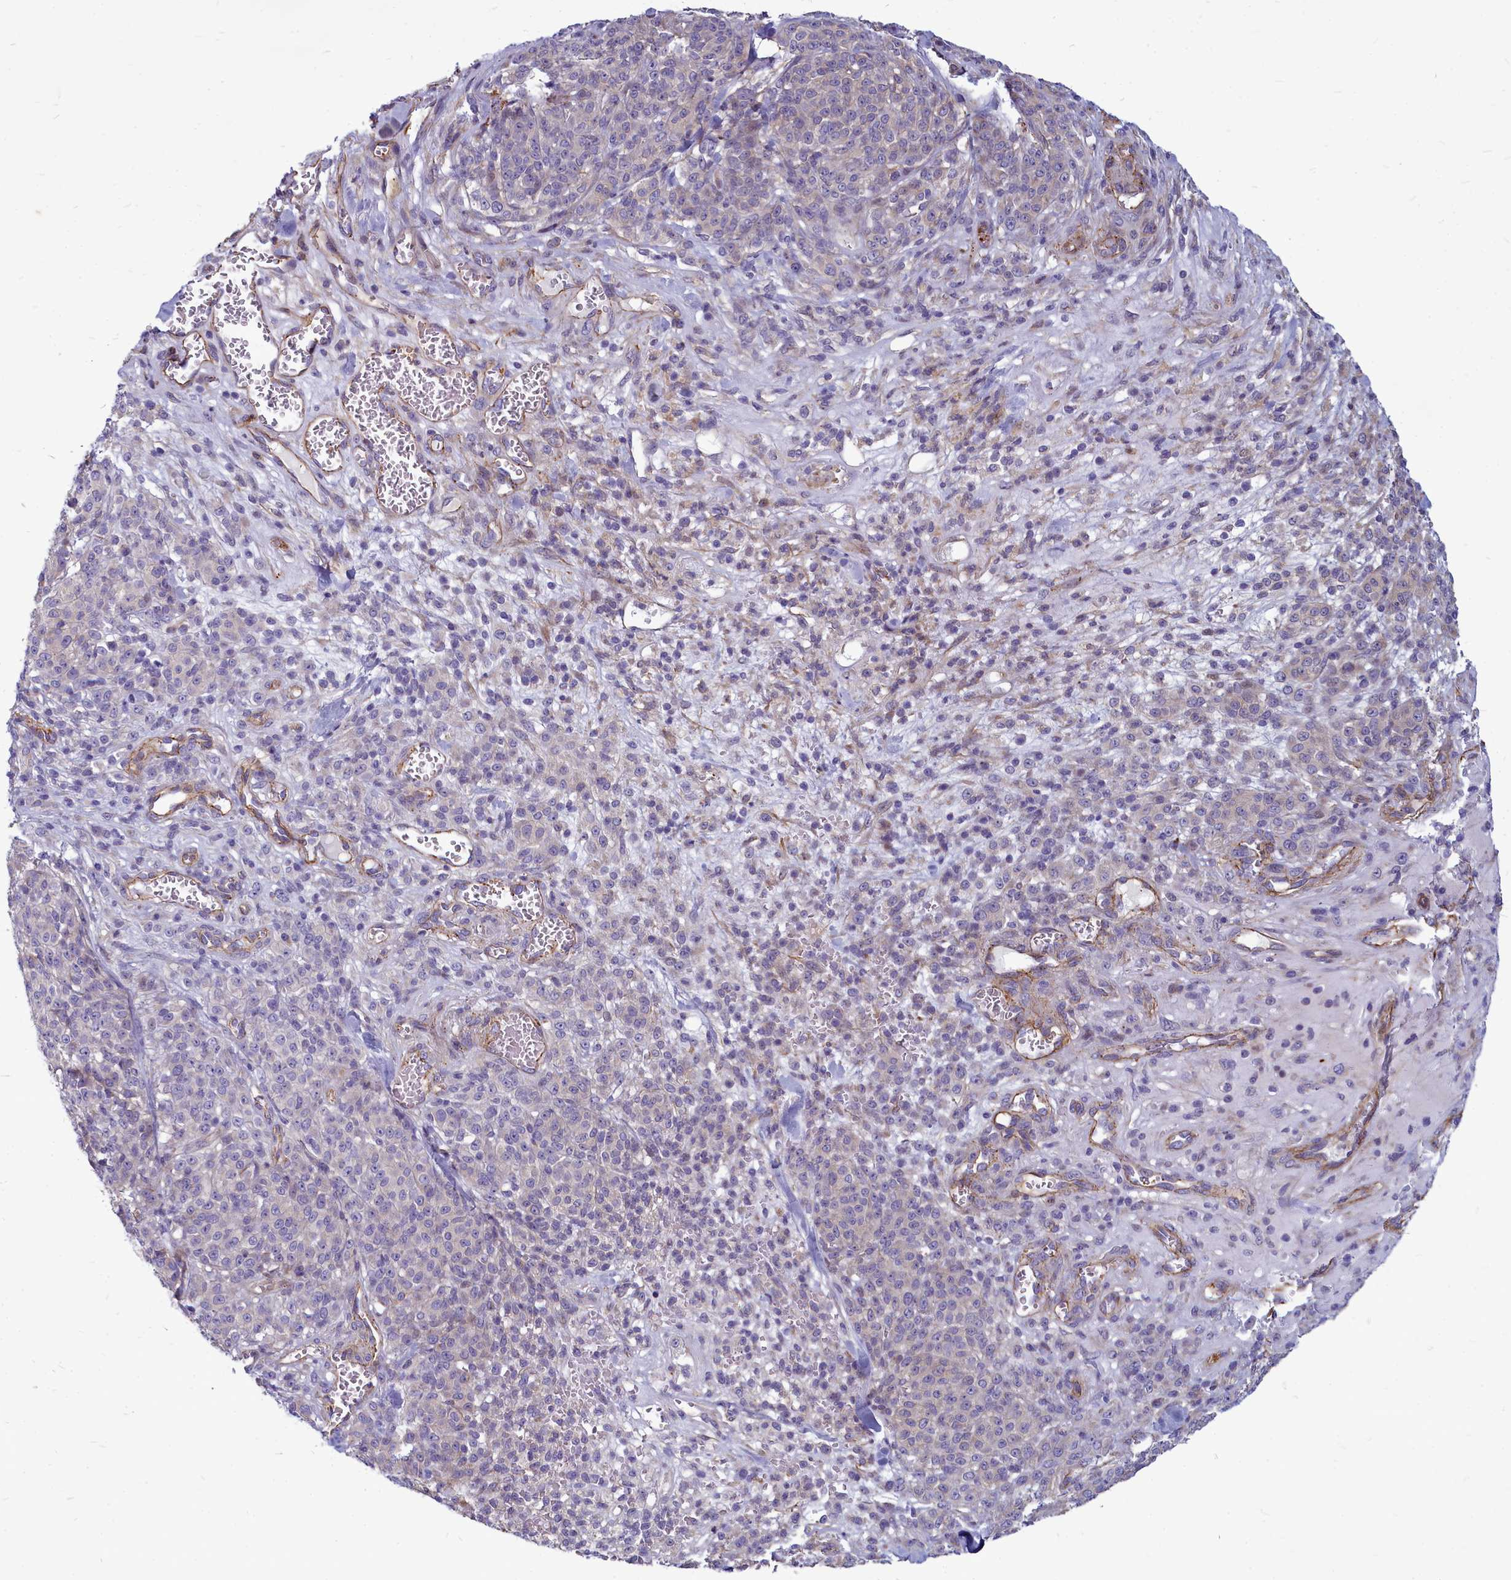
{"staining": {"intensity": "negative", "quantity": "none", "location": "none"}, "tissue": "melanoma", "cell_type": "Tumor cells", "image_type": "cancer", "snomed": [{"axis": "morphology", "description": "Normal tissue, NOS"}, {"axis": "morphology", "description": "Malignant melanoma, NOS"}, {"axis": "topography", "description": "Skin"}], "caption": "This histopathology image is of malignant melanoma stained with immunohistochemistry to label a protein in brown with the nuclei are counter-stained blue. There is no staining in tumor cells.", "gene": "TTC5", "patient": {"sex": "female", "age": 34}}